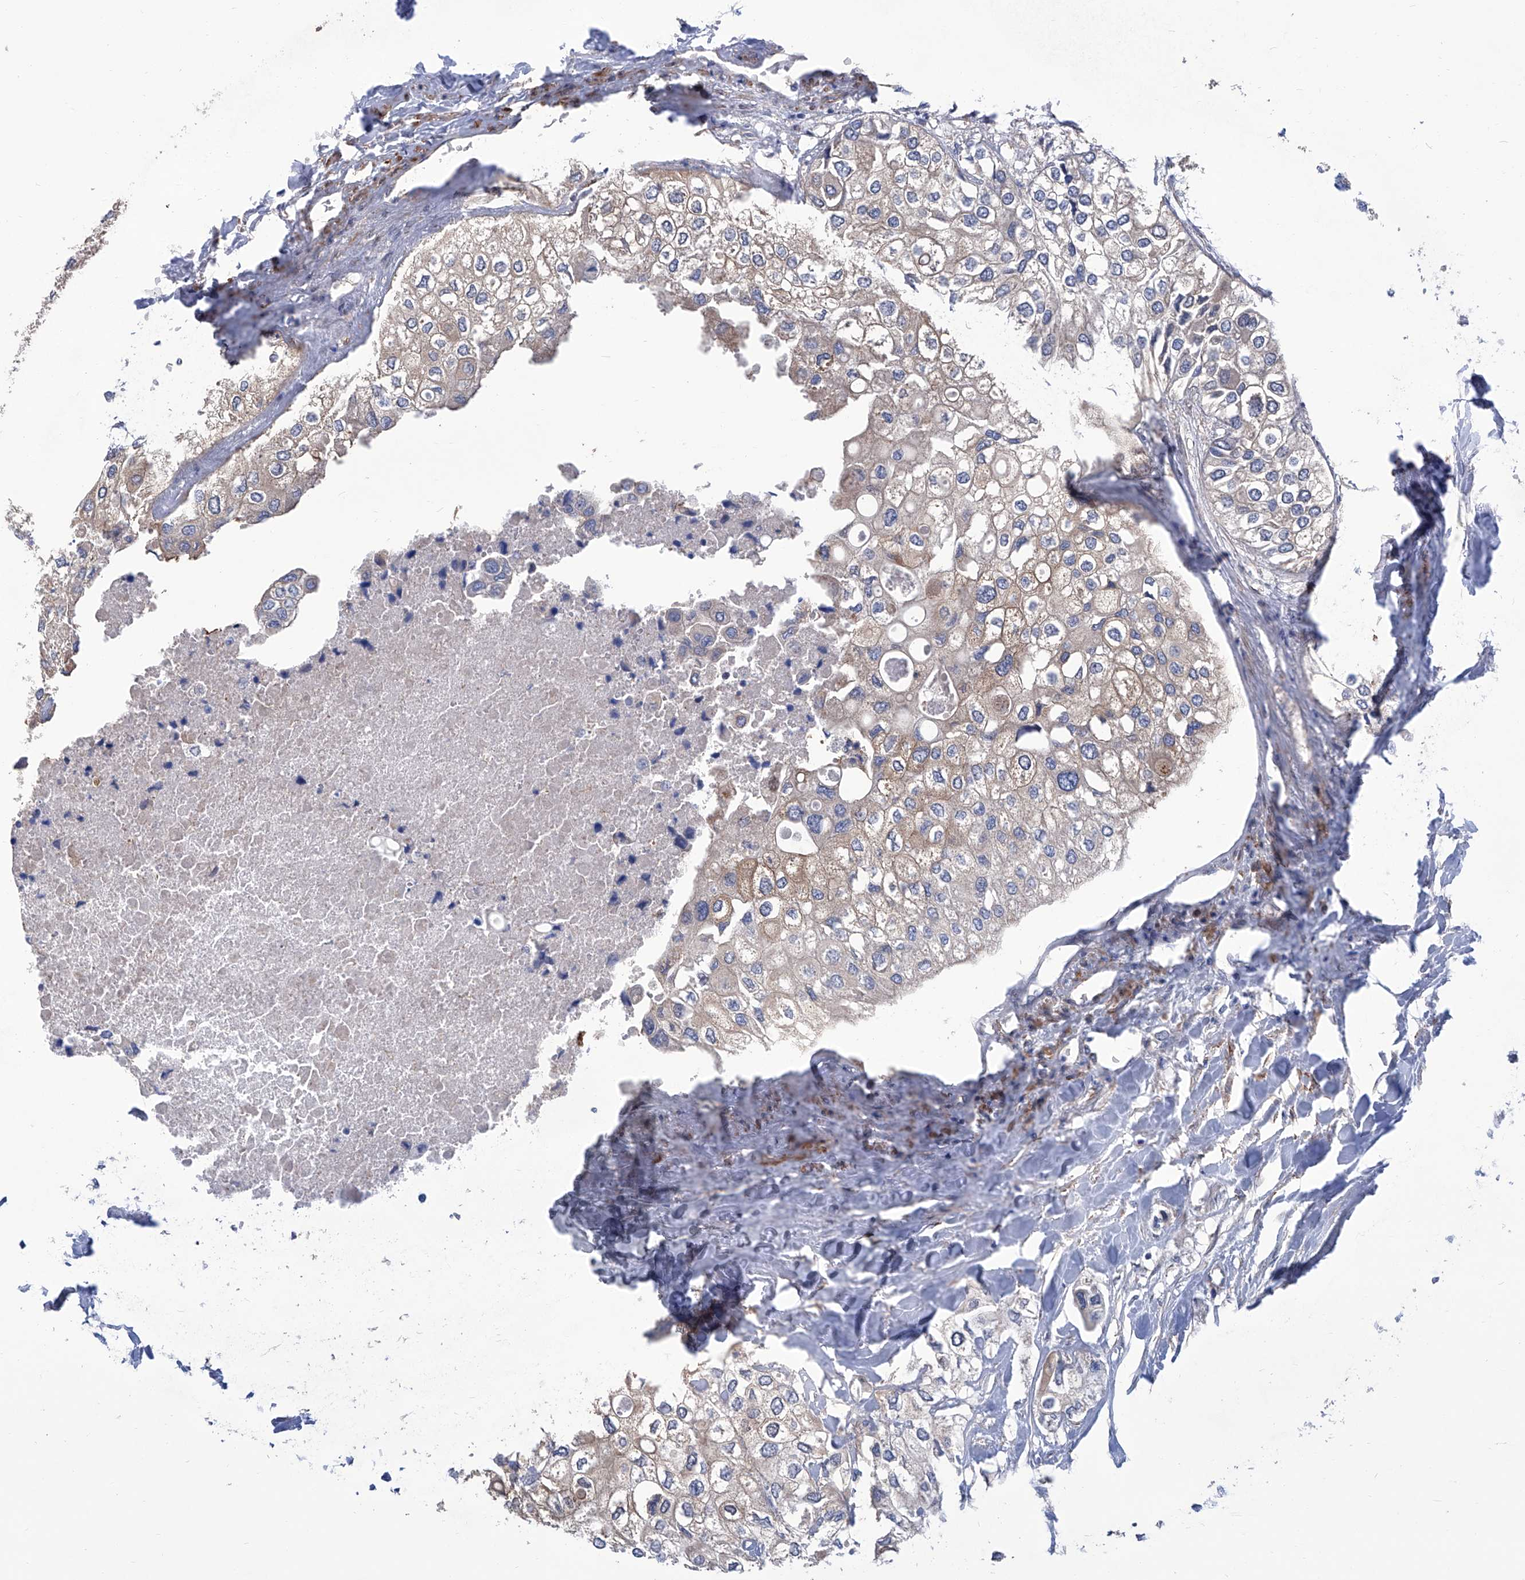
{"staining": {"intensity": "weak", "quantity": "<25%", "location": "cytoplasmic/membranous"}, "tissue": "urothelial cancer", "cell_type": "Tumor cells", "image_type": "cancer", "snomed": [{"axis": "morphology", "description": "Urothelial carcinoma, High grade"}, {"axis": "topography", "description": "Urinary bladder"}], "caption": "The image shows no significant positivity in tumor cells of urothelial cancer.", "gene": "SMS", "patient": {"sex": "male", "age": 64}}